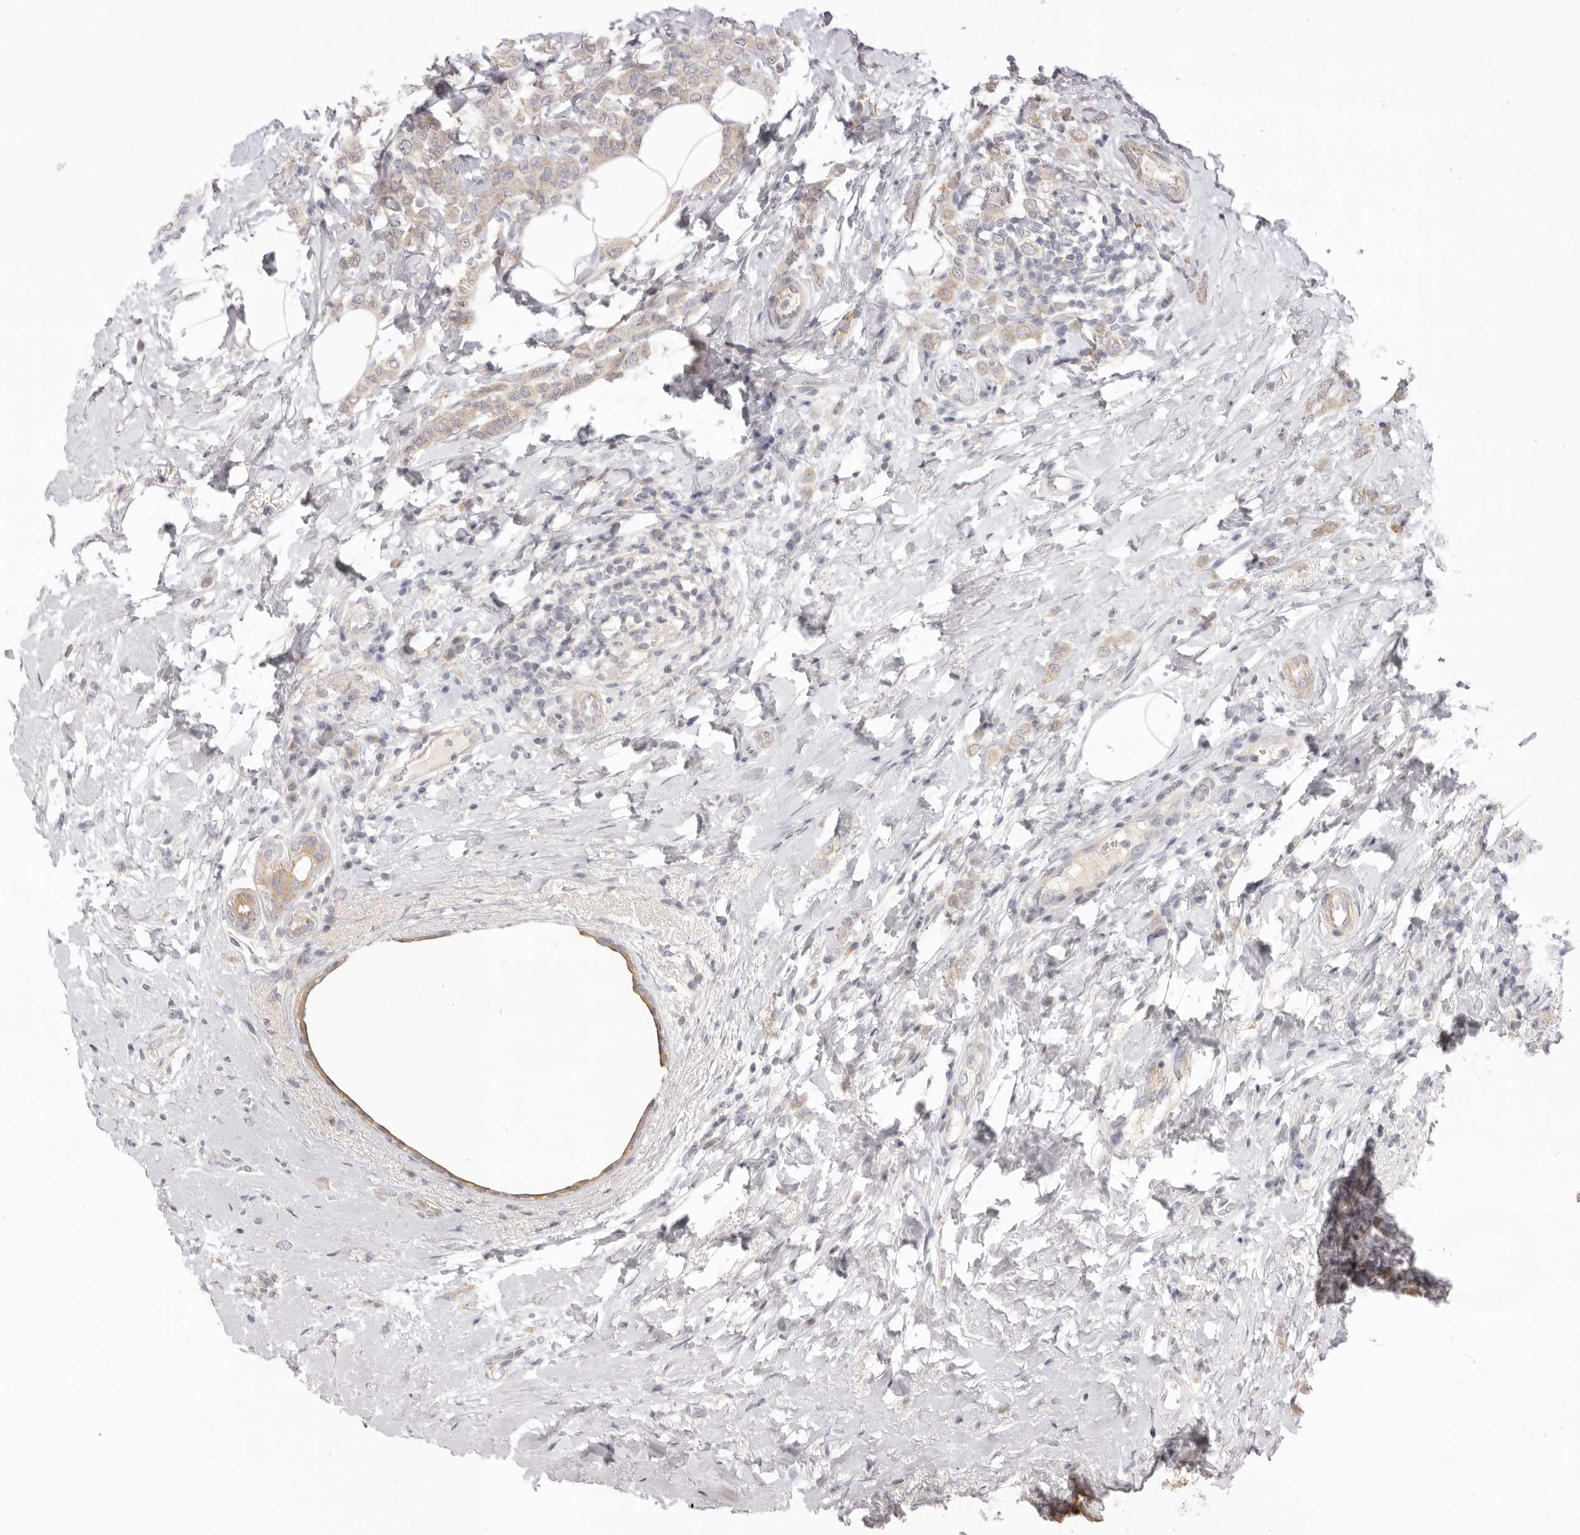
{"staining": {"intensity": "weak", "quantity": "25%-75%", "location": "cytoplasmic/membranous"}, "tissue": "breast cancer", "cell_type": "Tumor cells", "image_type": "cancer", "snomed": [{"axis": "morphology", "description": "Lobular carcinoma"}, {"axis": "topography", "description": "Breast"}], "caption": "Human breast cancer stained for a protein (brown) shows weak cytoplasmic/membranous positive positivity in approximately 25%-75% of tumor cells.", "gene": "AHDC1", "patient": {"sex": "female", "age": 47}}